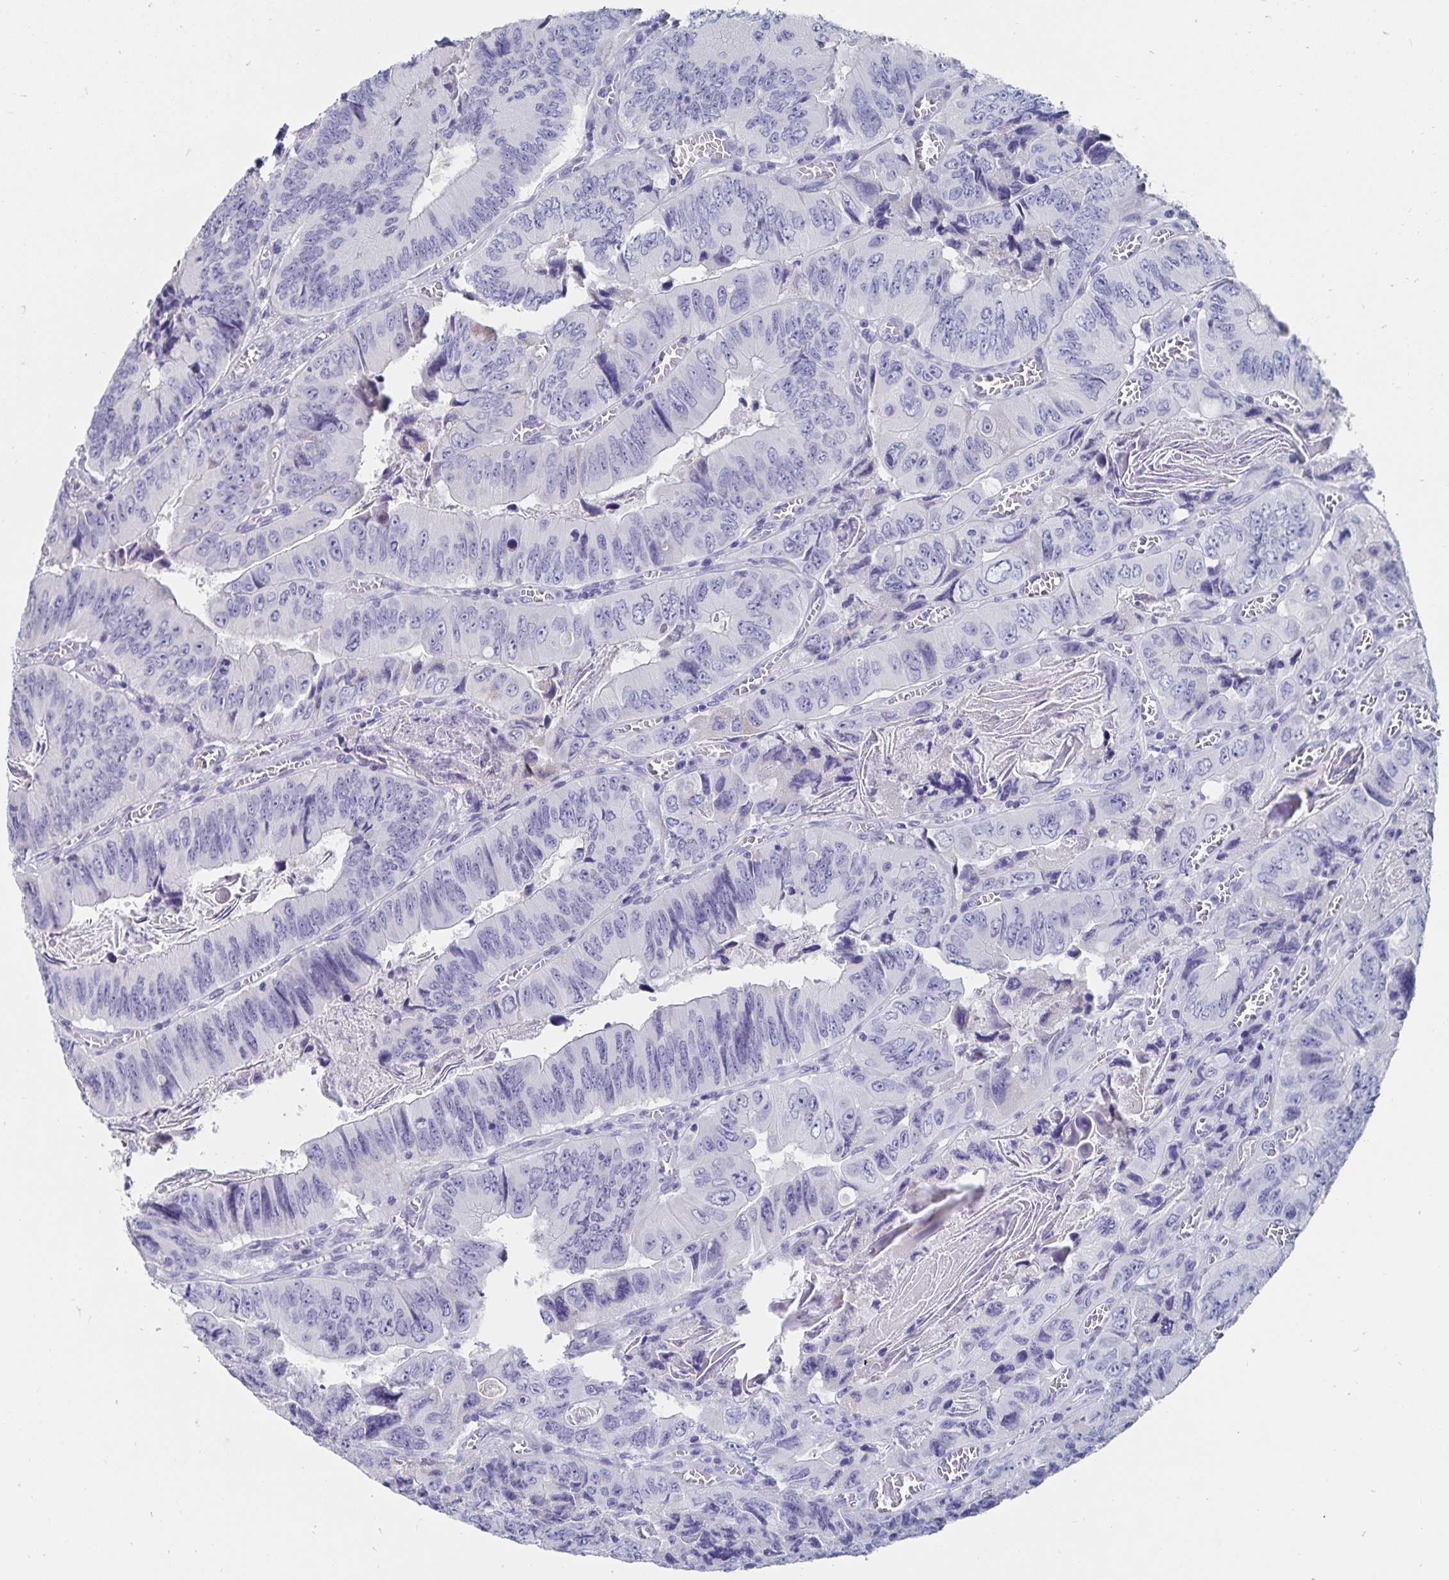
{"staining": {"intensity": "negative", "quantity": "none", "location": "none"}, "tissue": "colorectal cancer", "cell_type": "Tumor cells", "image_type": "cancer", "snomed": [{"axis": "morphology", "description": "Adenocarcinoma, NOS"}, {"axis": "topography", "description": "Colon"}], "caption": "Colorectal cancer was stained to show a protein in brown. There is no significant staining in tumor cells.", "gene": "CFAP69", "patient": {"sex": "female", "age": 84}}